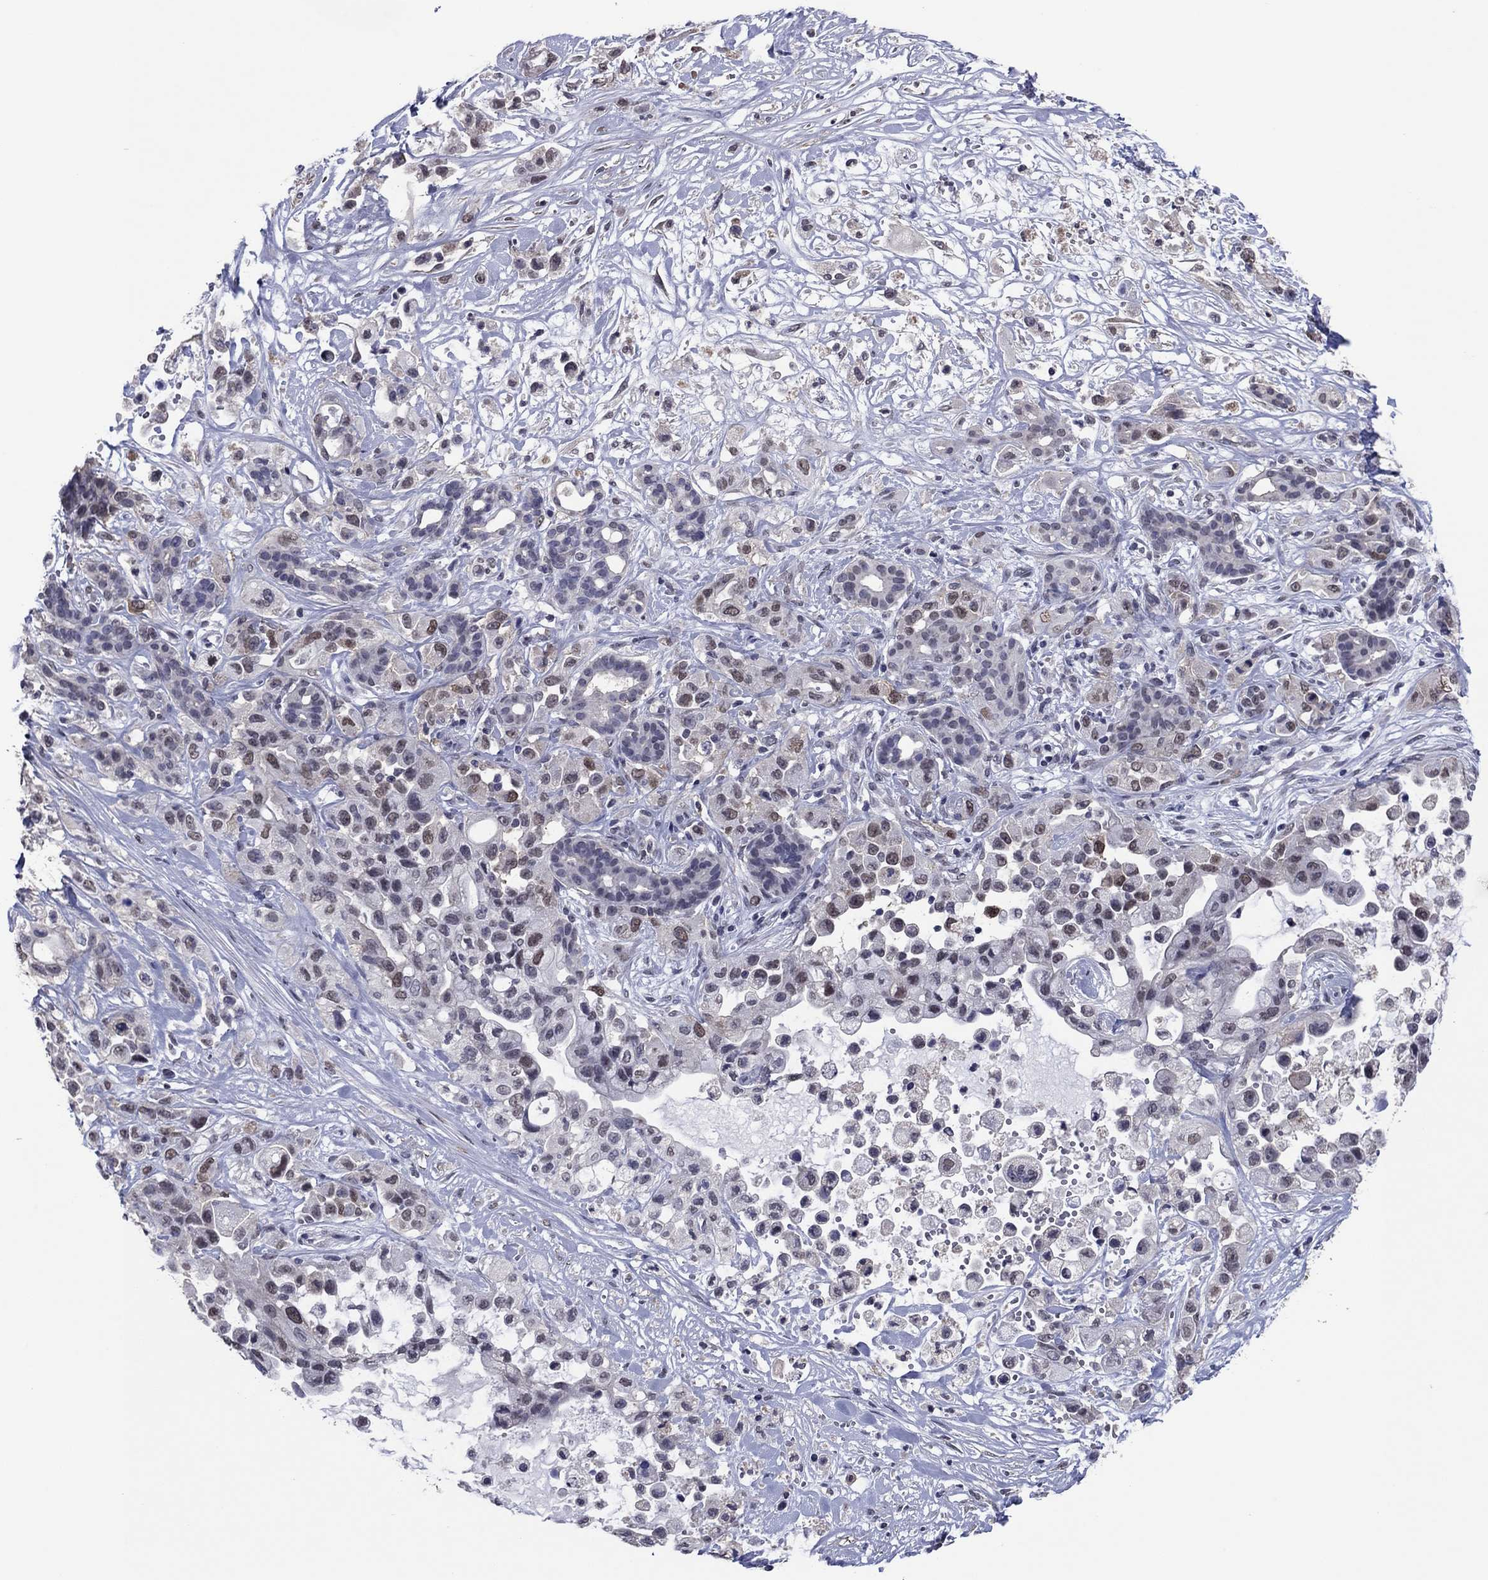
{"staining": {"intensity": "weak", "quantity": "<25%", "location": "nuclear"}, "tissue": "pancreatic cancer", "cell_type": "Tumor cells", "image_type": "cancer", "snomed": [{"axis": "morphology", "description": "Adenocarcinoma, NOS"}, {"axis": "topography", "description": "Pancreas"}], "caption": "Immunohistochemistry histopathology image of neoplastic tissue: human pancreatic cancer stained with DAB exhibits no significant protein staining in tumor cells.", "gene": "TYMS", "patient": {"sex": "male", "age": 44}}